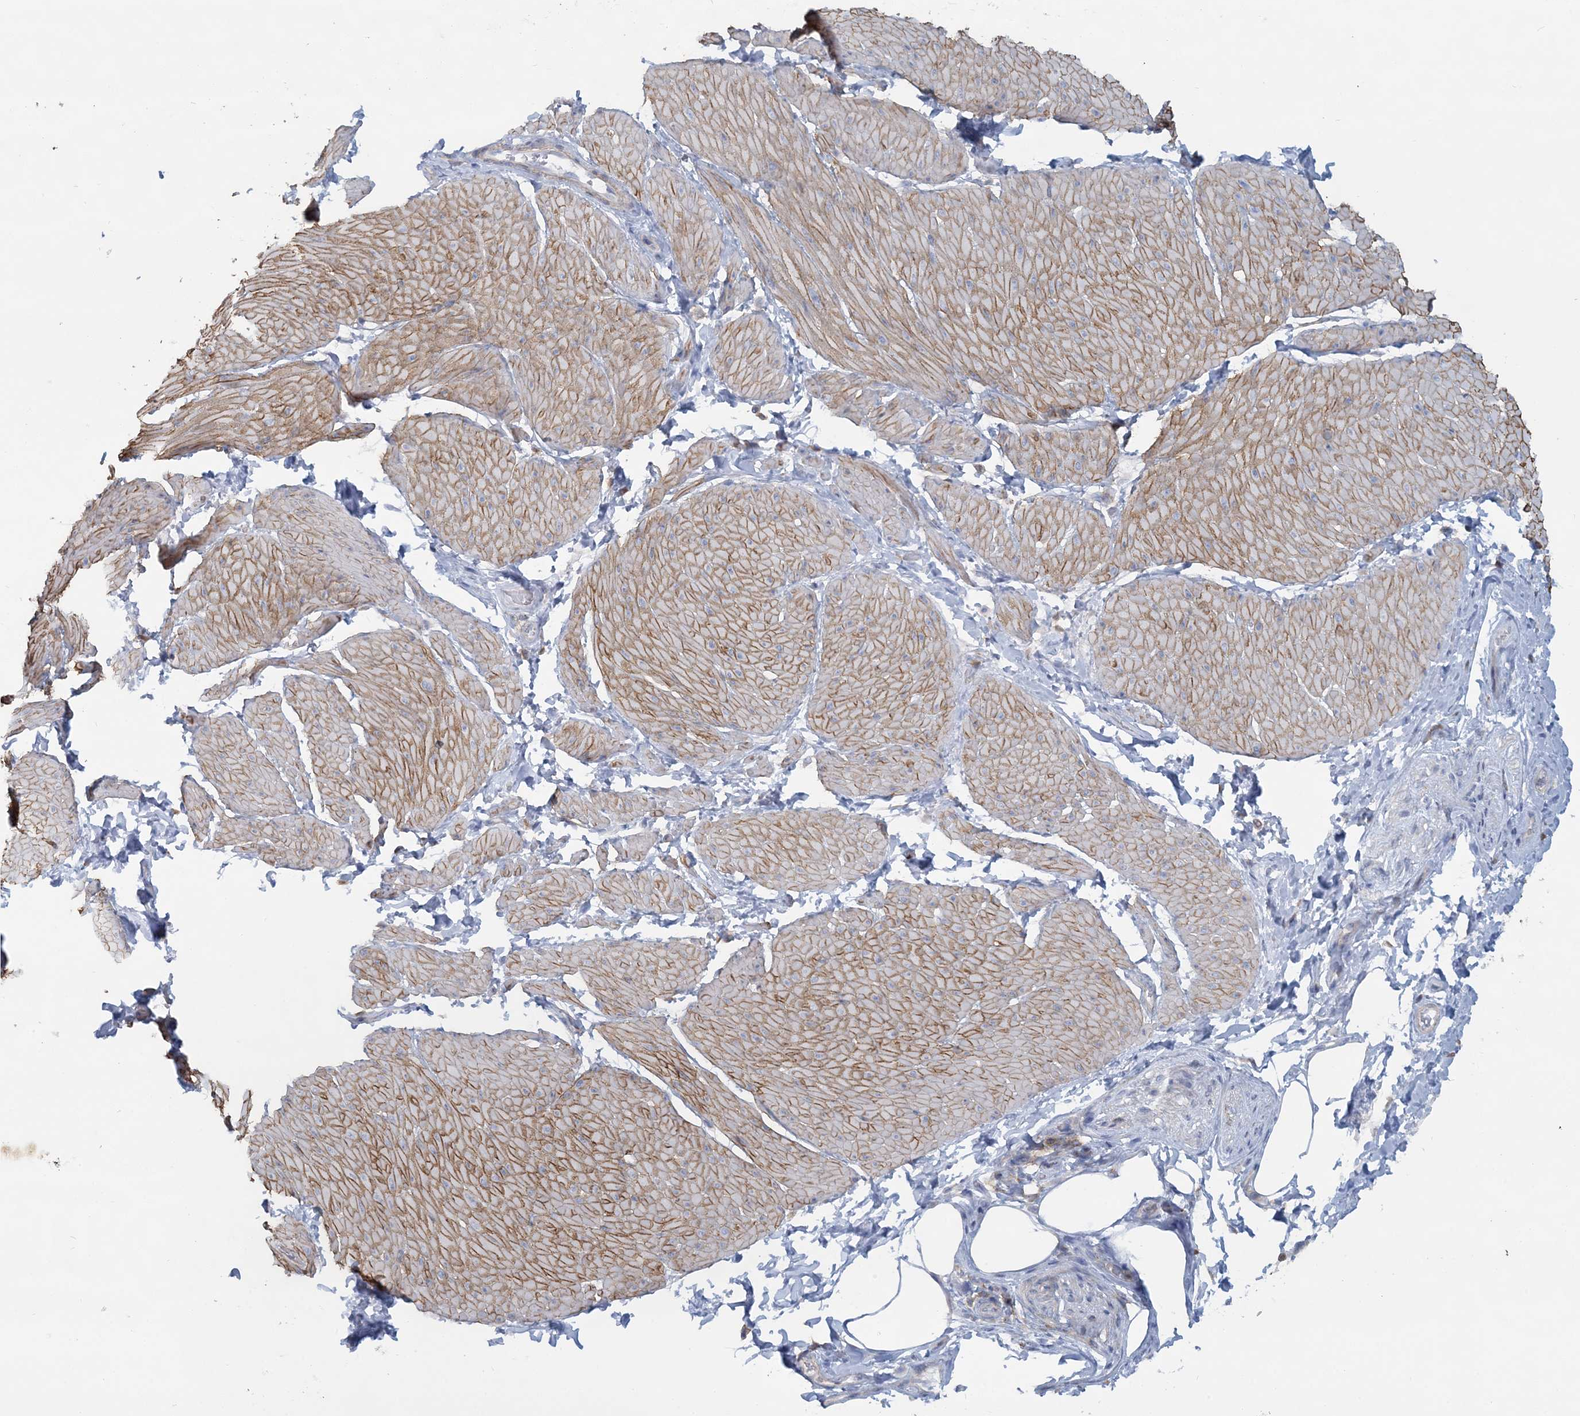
{"staining": {"intensity": "moderate", "quantity": ">75%", "location": "cytoplasmic/membranous"}, "tissue": "smooth muscle", "cell_type": "Smooth muscle cells", "image_type": "normal", "snomed": [{"axis": "morphology", "description": "Urothelial carcinoma, High grade"}, {"axis": "topography", "description": "Urinary bladder"}], "caption": "Immunohistochemistry micrograph of benign smooth muscle: human smooth muscle stained using immunohistochemistry (IHC) reveals medium levels of moderate protein expression localized specifically in the cytoplasmic/membranous of smooth muscle cells, appearing as a cytoplasmic/membranous brown color.", "gene": "CUEDC2", "patient": {"sex": "male", "age": 46}}